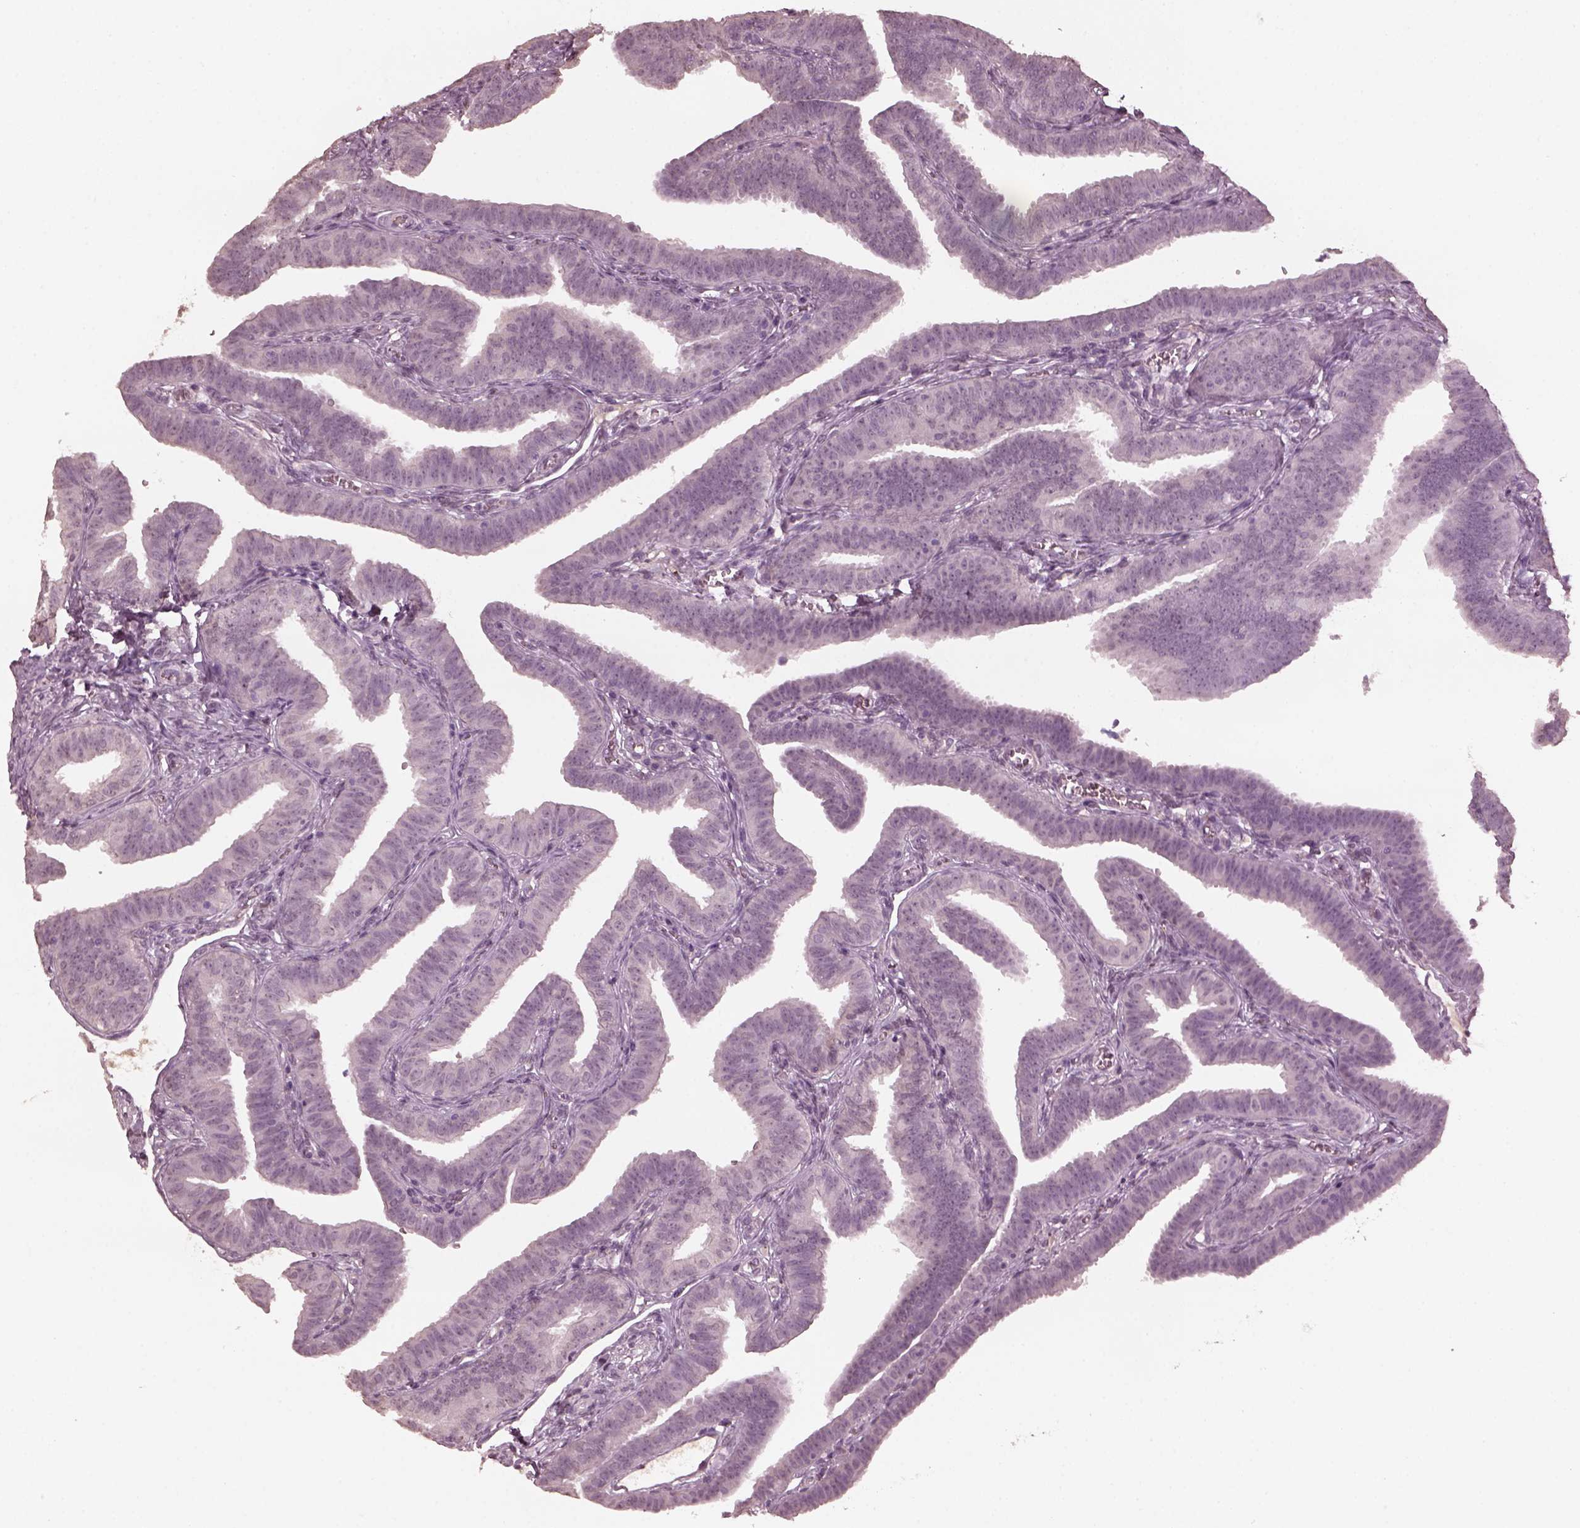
{"staining": {"intensity": "negative", "quantity": "none", "location": "none"}, "tissue": "fallopian tube", "cell_type": "Glandular cells", "image_type": "normal", "snomed": [{"axis": "morphology", "description": "Normal tissue, NOS"}, {"axis": "topography", "description": "Fallopian tube"}], "caption": "IHC histopathology image of benign fallopian tube: fallopian tube stained with DAB exhibits no significant protein expression in glandular cells.", "gene": "KRT79", "patient": {"sex": "female", "age": 25}}